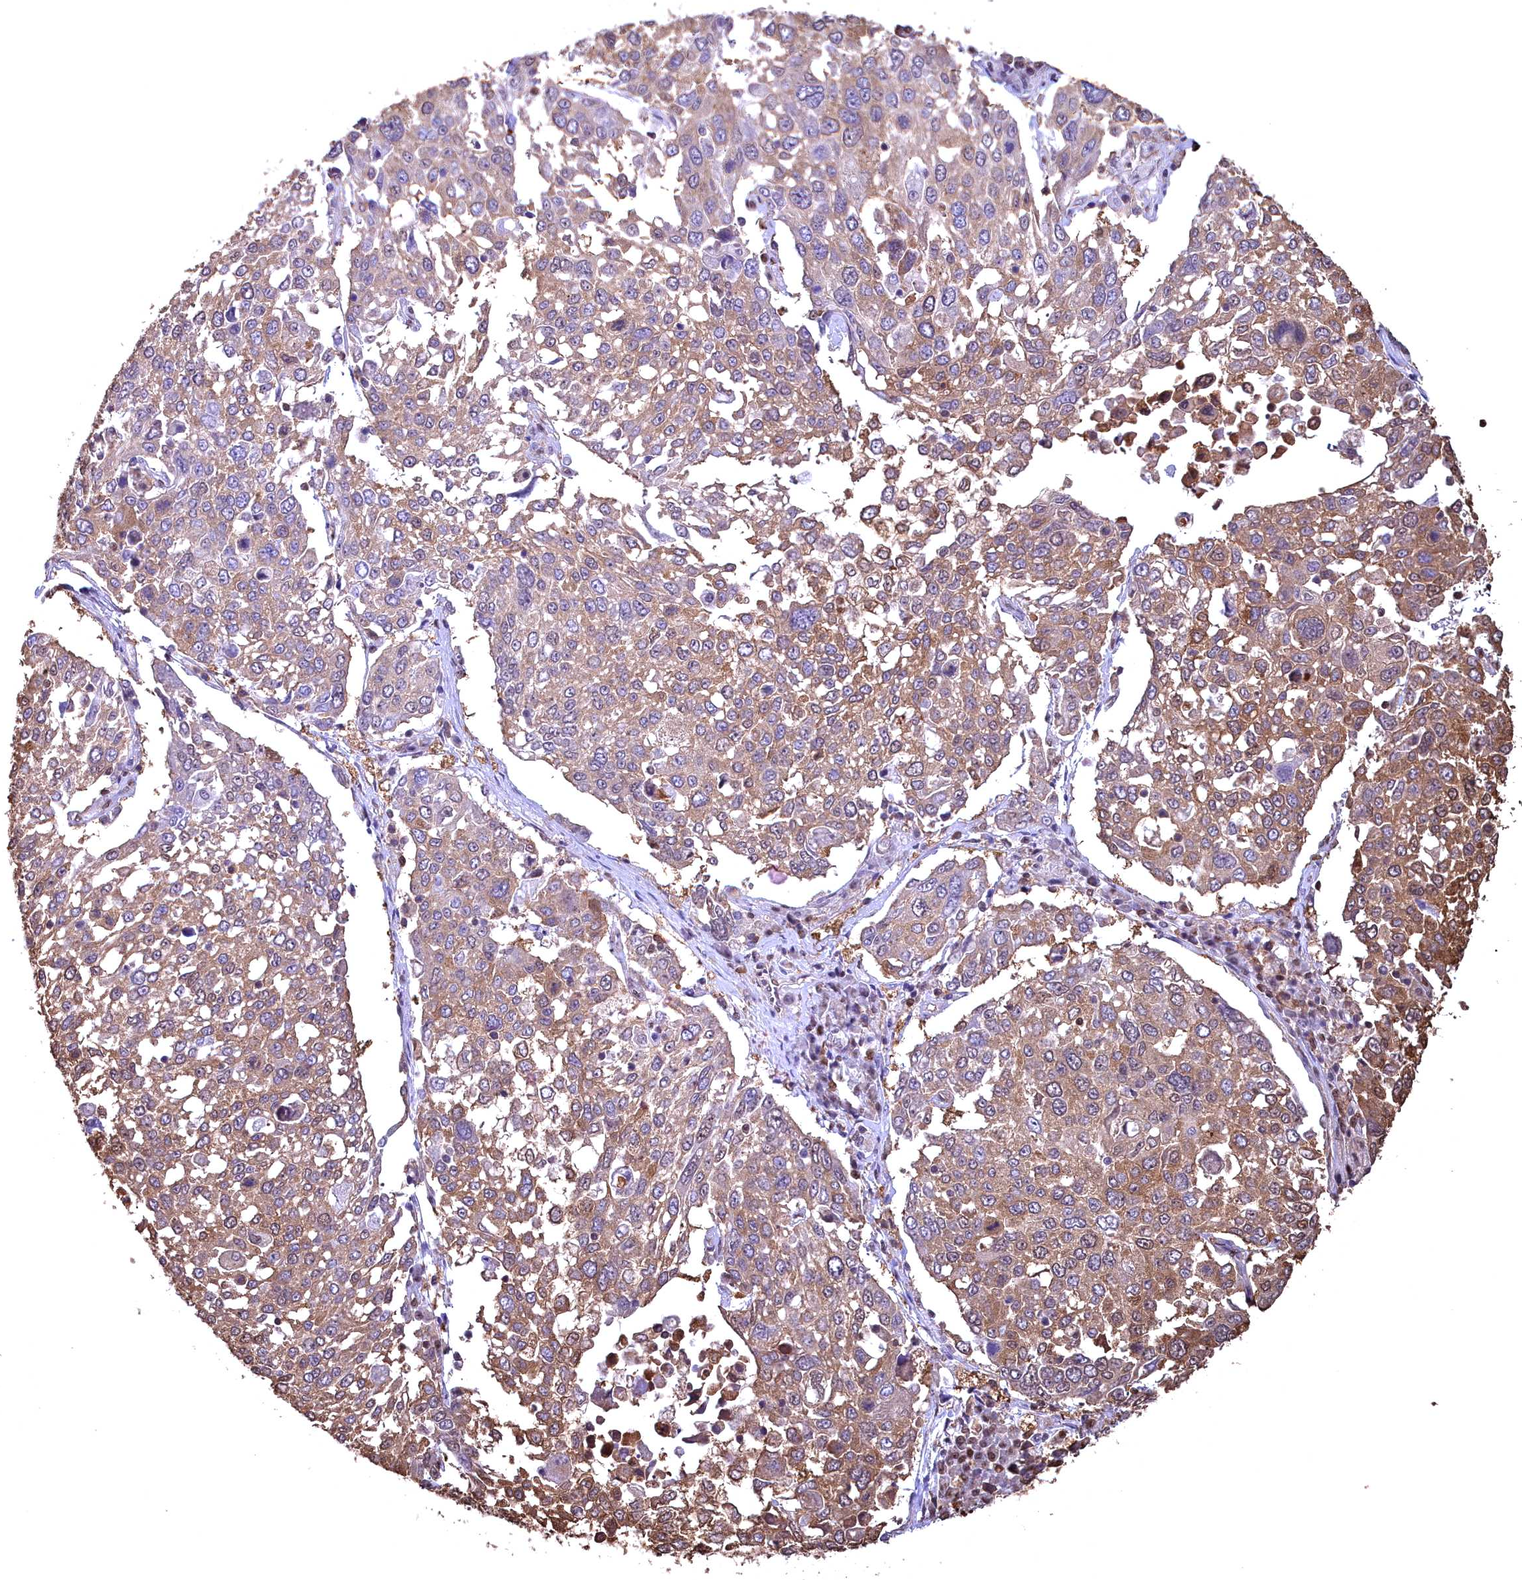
{"staining": {"intensity": "moderate", "quantity": ">75%", "location": "cytoplasmic/membranous"}, "tissue": "lung cancer", "cell_type": "Tumor cells", "image_type": "cancer", "snomed": [{"axis": "morphology", "description": "Squamous cell carcinoma, NOS"}, {"axis": "topography", "description": "Lung"}], "caption": "Immunohistochemical staining of human lung squamous cell carcinoma shows moderate cytoplasmic/membranous protein positivity in approximately >75% of tumor cells.", "gene": "GAPDH", "patient": {"sex": "male", "age": 65}}